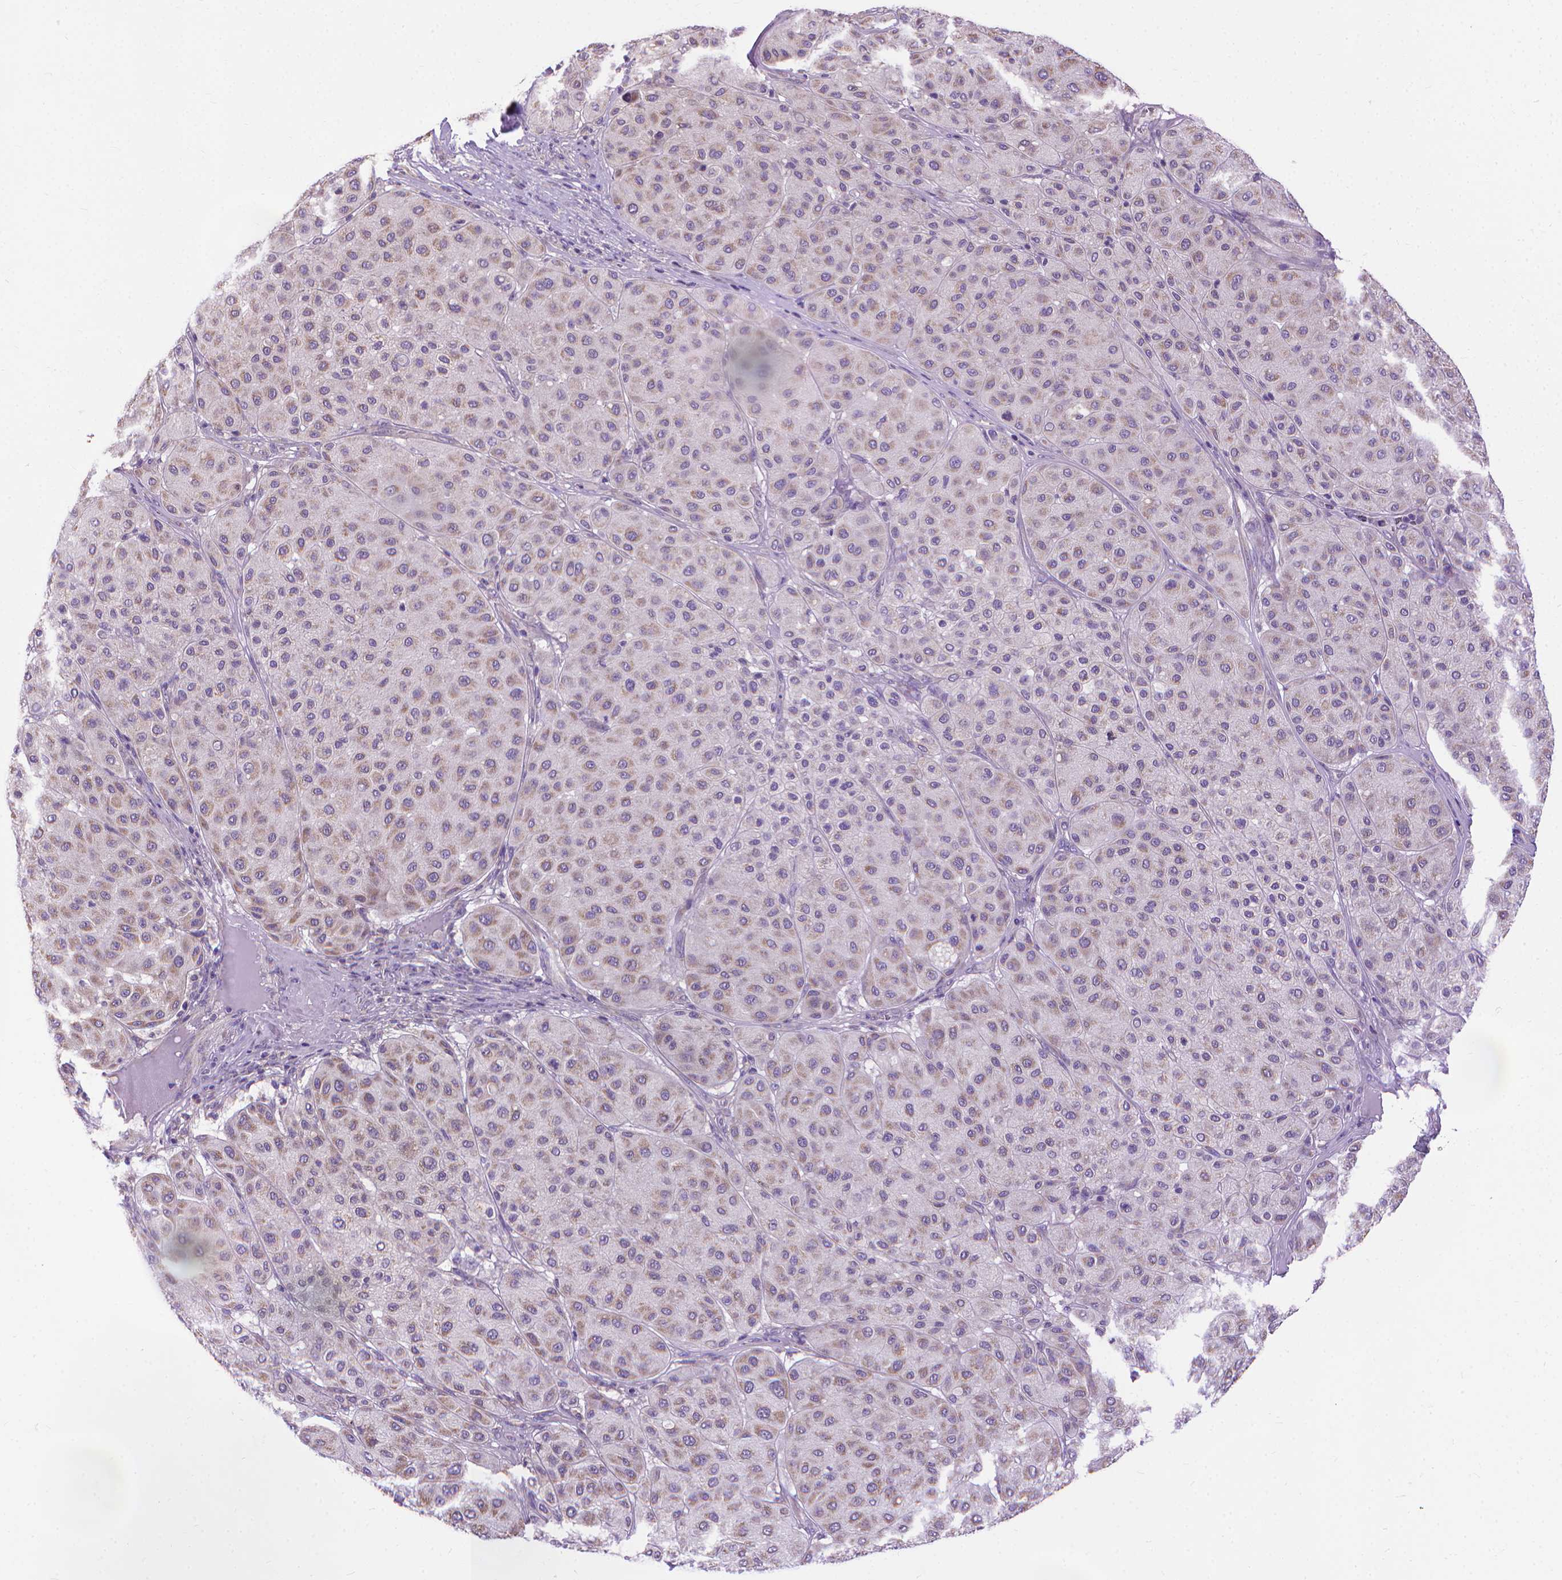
{"staining": {"intensity": "weak", "quantity": "25%-75%", "location": "cytoplasmic/membranous"}, "tissue": "melanoma", "cell_type": "Tumor cells", "image_type": "cancer", "snomed": [{"axis": "morphology", "description": "Malignant melanoma, Metastatic site"}, {"axis": "topography", "description": "Smooth muscle"}], "caption": "Weak cytoplasmic/membranous staining for a protein is present in about 25%-75% of tumor cells of malignant melanoma (metastatic site) using immunohistochemistry.", "gene": "SYN1", "patient": {"sex": "male", "age": 41}}